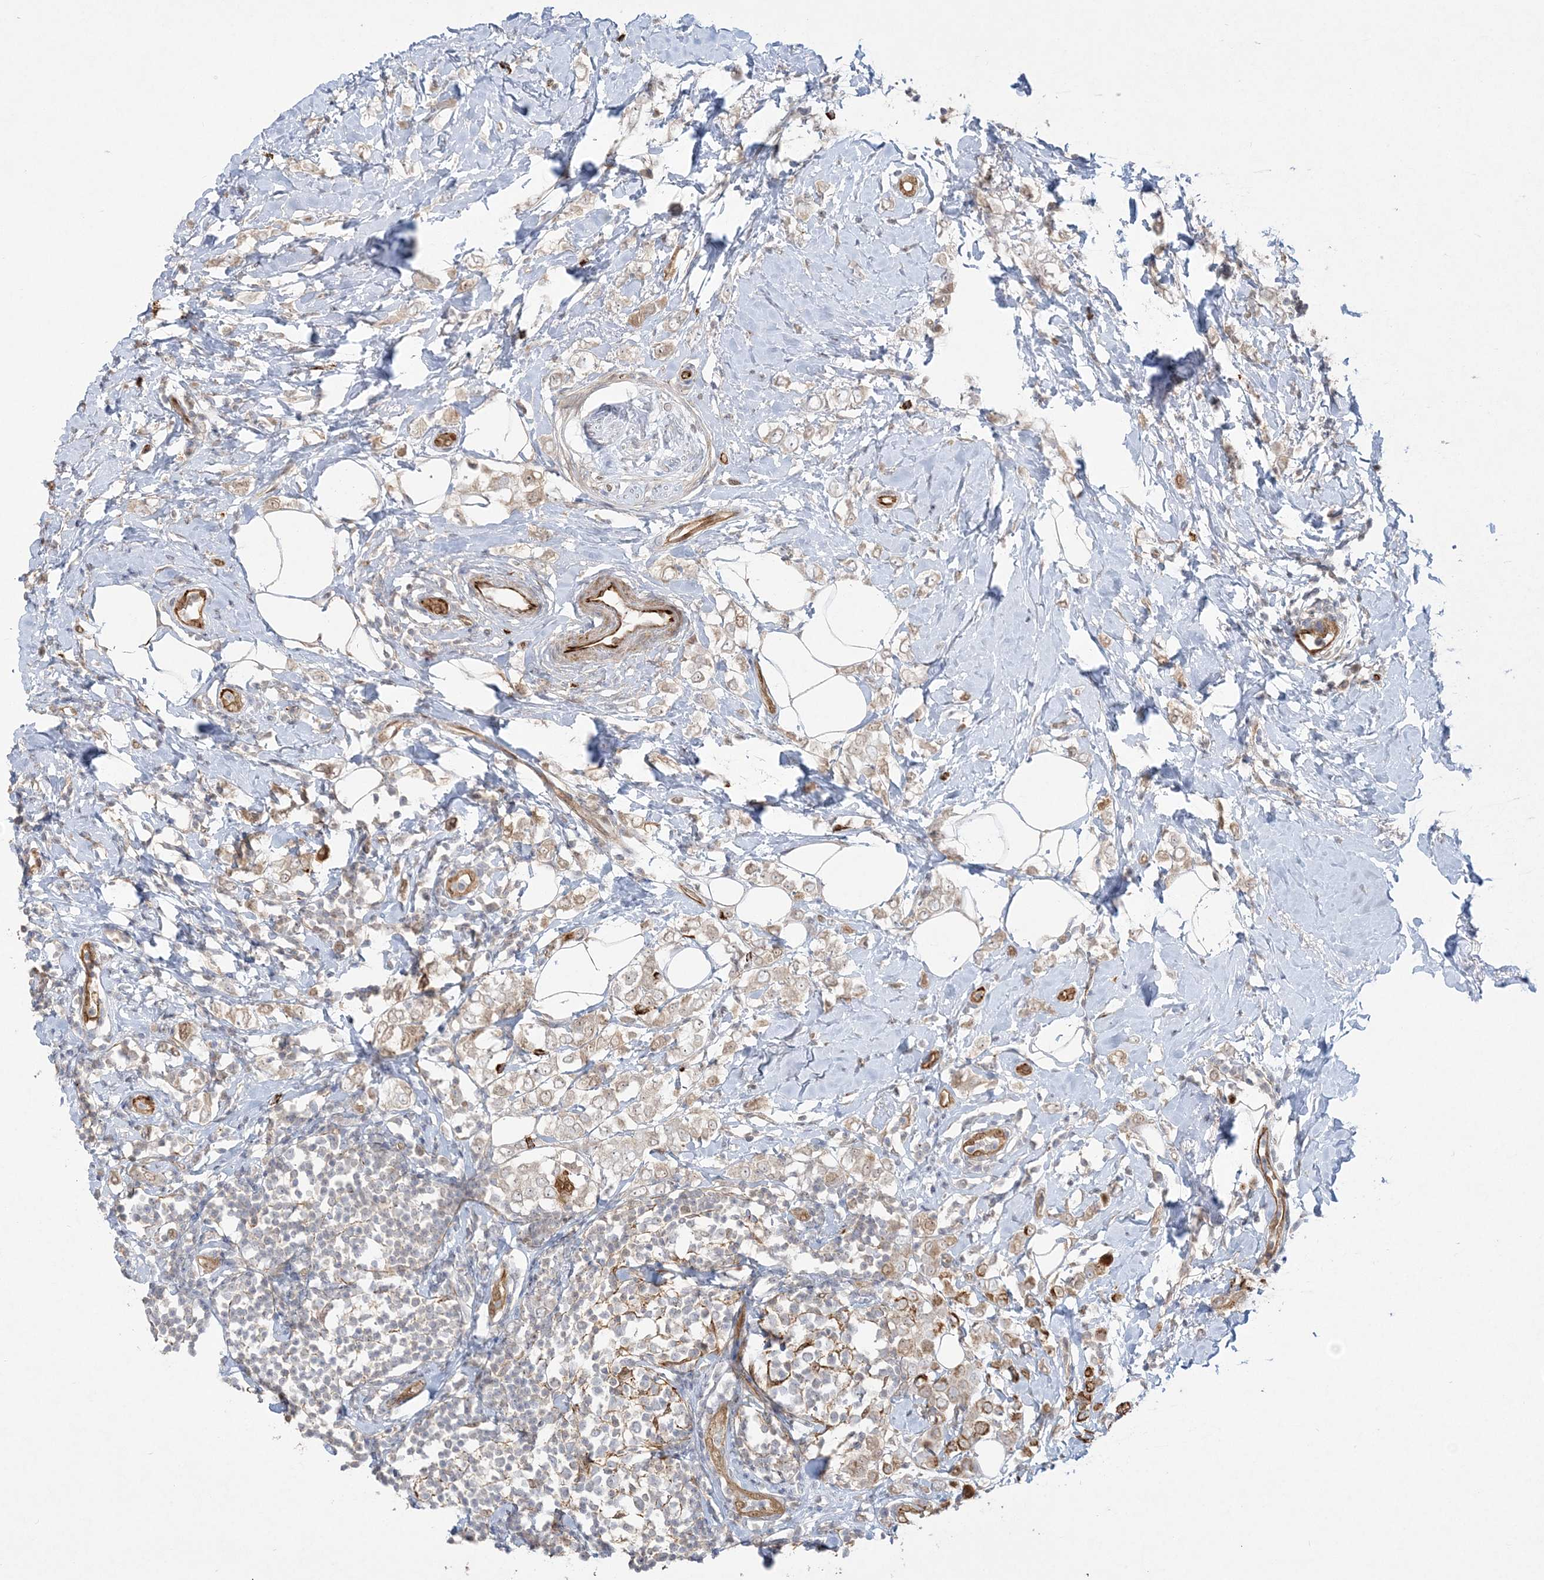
{"staining": {"intensity": "weak", "quantity": ">75%", "location": "cytoplasmic/membranous"}, "tissue": "breast cancer", "cell_type": "Tumor cells", "image_type": "cancer", "snomed": [{"axis": "morphology", "description": "Lobular carcinoma"}, {"axis": "topography", "description": "Breast"}], "caption": "Tumor cells show low levels of weak cytoplasmic/membranous expression in about >75% of cells in breast cancer (lobular carcinoma).", "gene": "INPP1", "patient": {"sex": "female", "age": 47}}